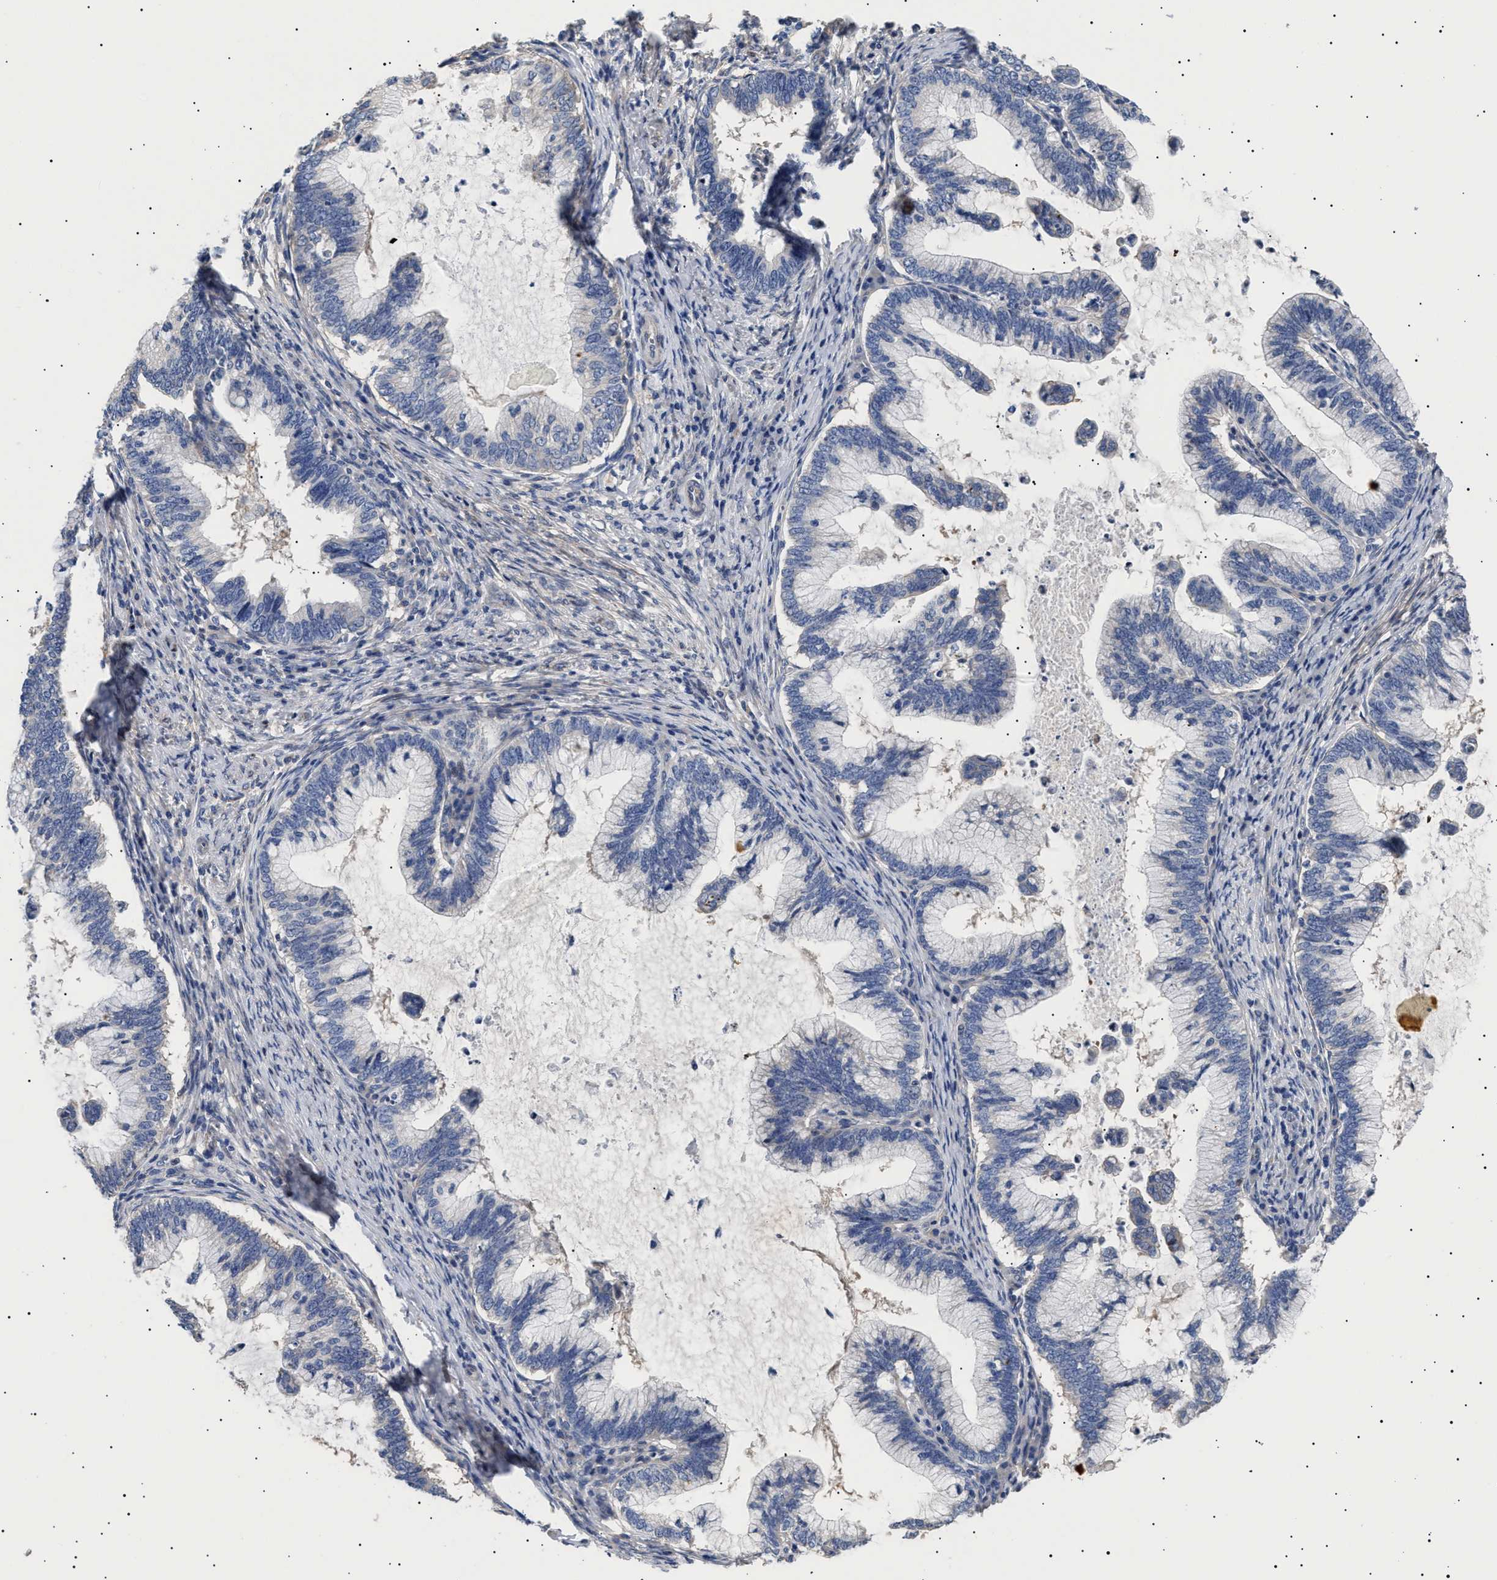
{"staining": {"intensity": "negative", "quantity": "none", "location": "none"}, "tissue": "cervical cancer", "cell_type": "Tumor cells", "image_type": "cancer", "snomed": [{"axis": "morphology", "description": "Adenocarcinoma, NOS"}, {"axis": "topography", "description": "Cervix"}], "caption": "Immunohistochemistry micrograph of neoplastic tissue: adenocarcinoma (cervical) stained with DAB demonstrates no significant protein positivity in tumor cells.", "gene": "HEMGN", "patient": {"sex": "female", "age": 36}}